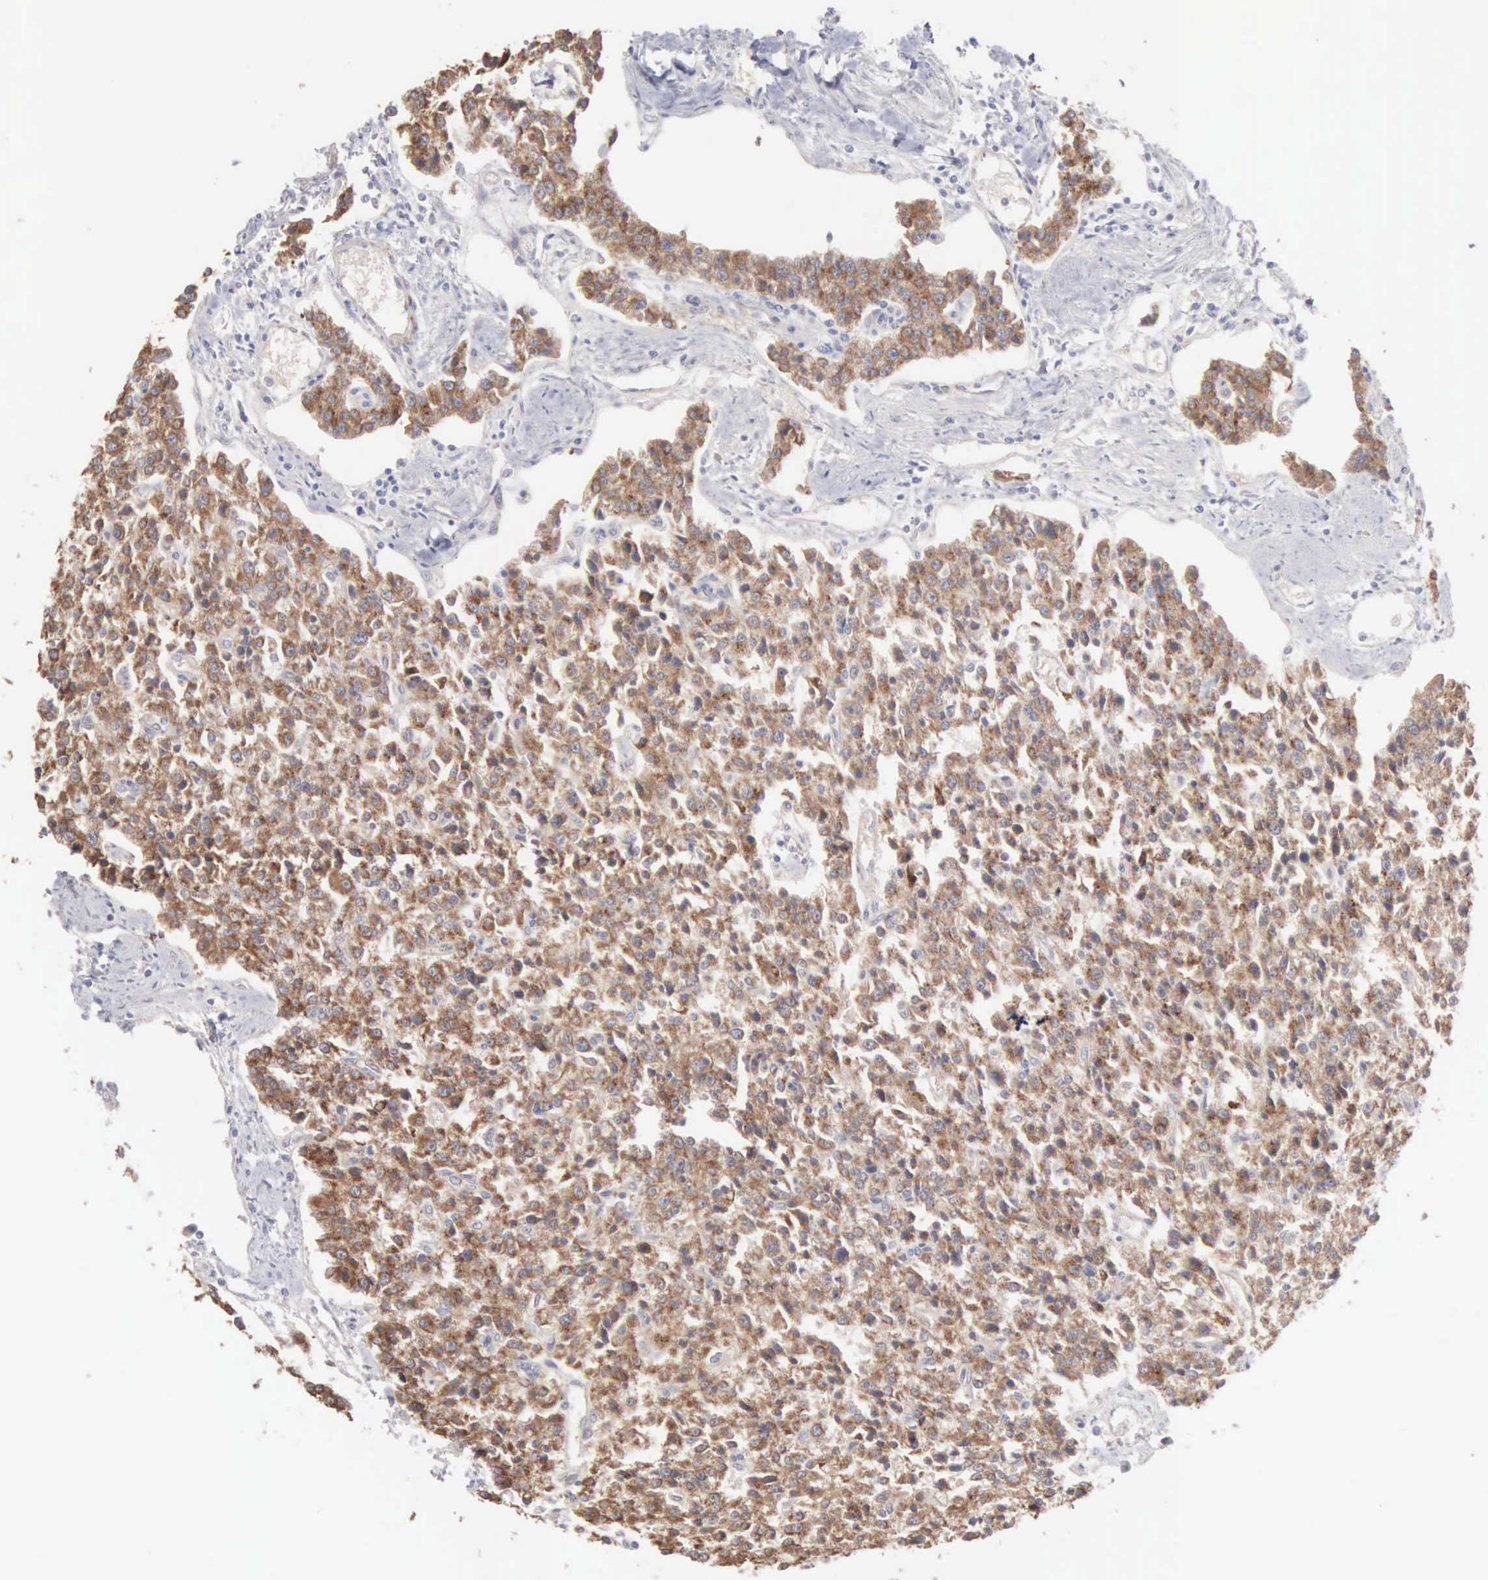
{"staining": {"intensity": "moderate", "quantity": ">75%", "location": "cytoplasmic/membranous"}, "tissue": "carcinoid", "cell_type": "Tumor cells", "image_type": "cancer", "snomed": [{"axis": "morphology", "description": "Carcinoid, malignant, NOS"}, {"axis": "topography", "description": "Stomach"}], "caption": "Immunohistochemical staining of human carcinoid (malignant) shows medium levels of moderate cytoplasmic/membranous positivity in about >75% of tumor cells.", "gene": "INF2", "patient": {"sex": "female", "age": 76}}